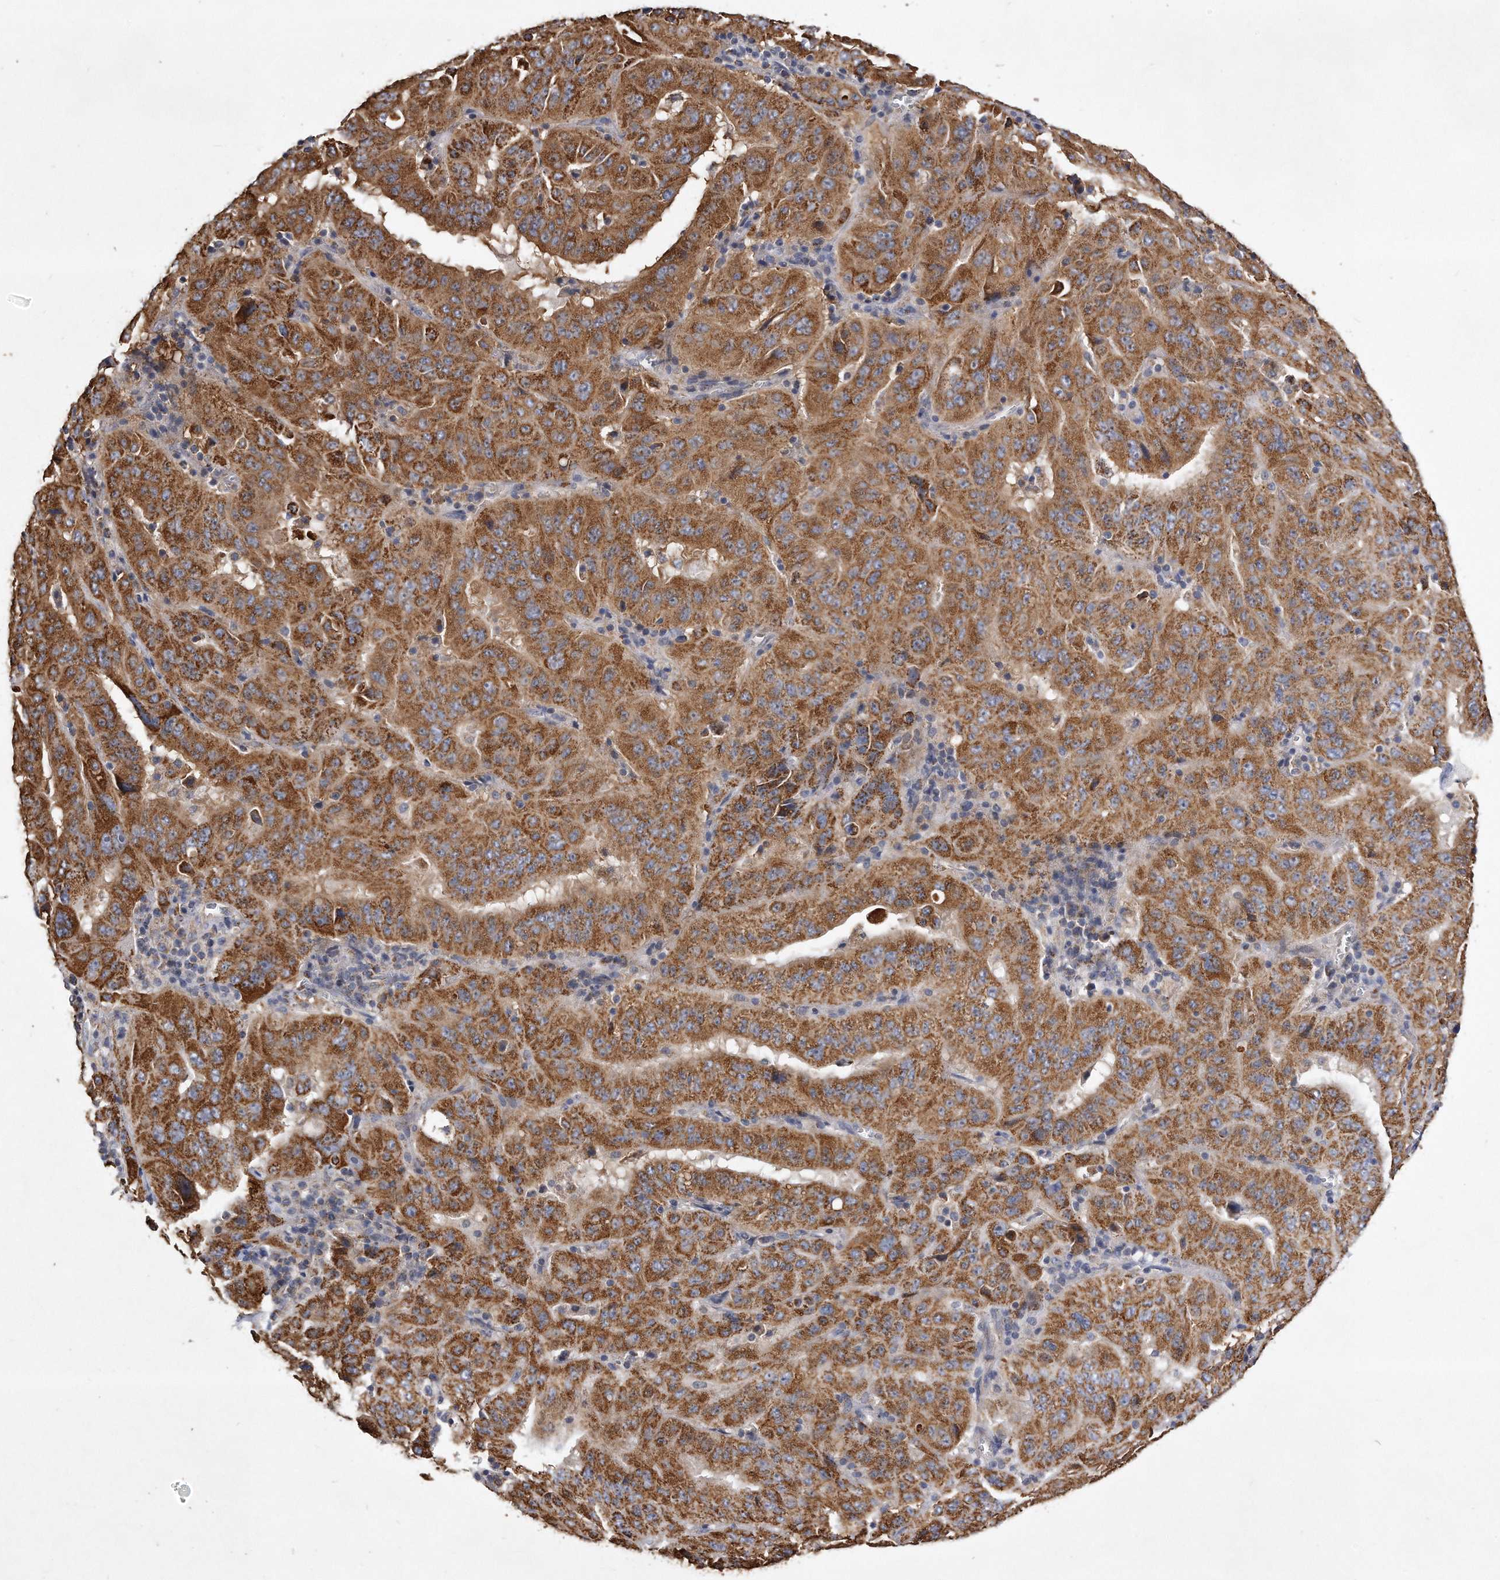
{"staining": {"intensity": "strong", "quantity": ">75%", "location": "cytoplasmic/membranous"}, "tissue": "pancreatic cancer", "cell_type": "Tumor cells", "image_type": "cancer", "snomed": [{"axis": "morphology", "description": "Adenocarcinoma, NOS"}, {"axis": "topography", "description": "Pancreas"}], "caption": "A high-resolution histopathology image shows immunohistochemistry staining of pancreatic cancer, which shows strong cytoplasmic/membranous expression in about >75% of tumor cells. The protein of interest is stained brown, and the nuclei are stained in blue (DAB IHC with brightfield microscopy, high magnification).", "gene": "PPP5C", "patient": {"sex": "male", "age": 63}}